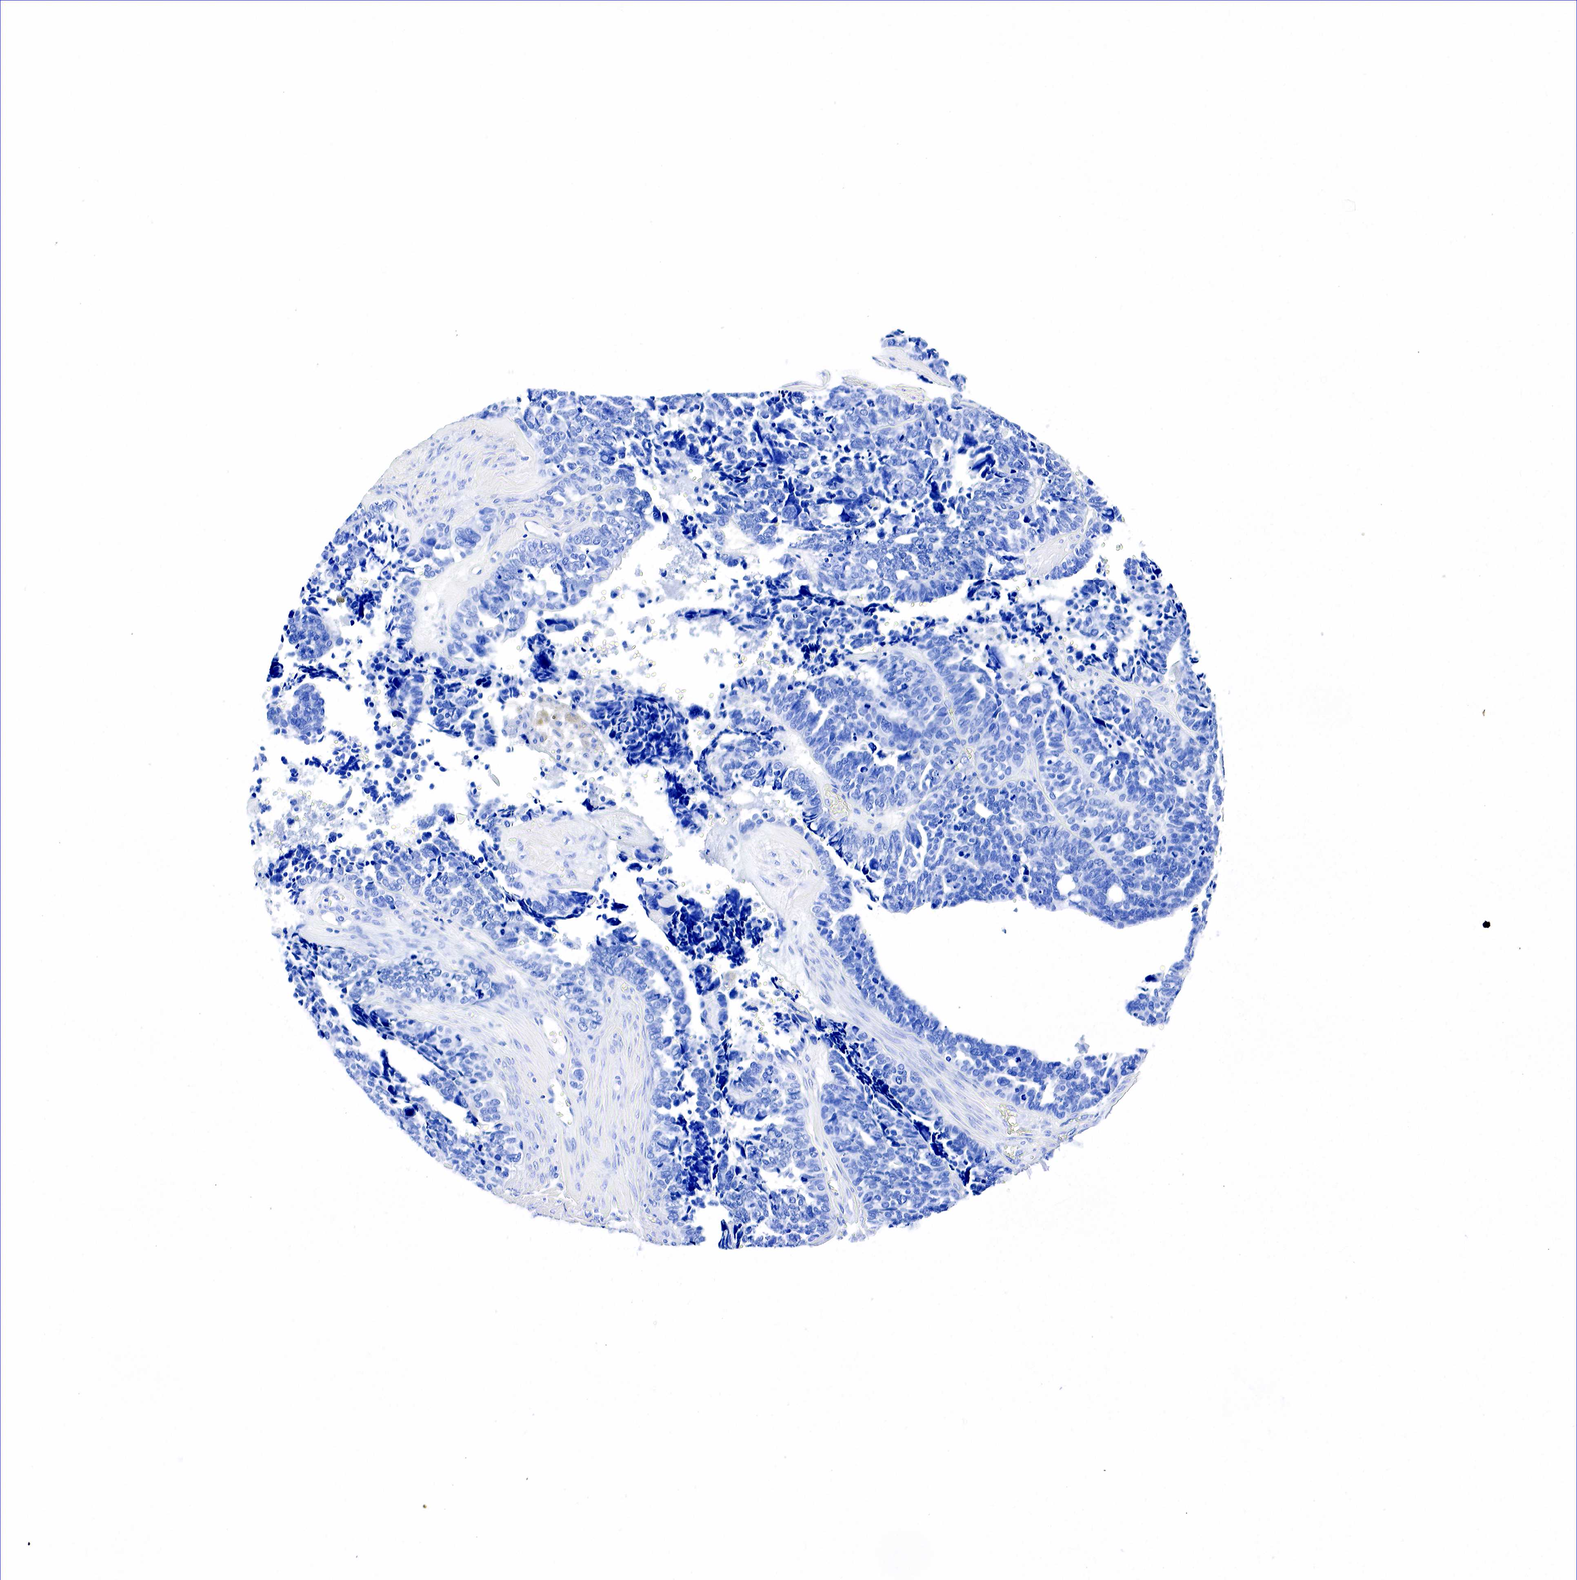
{"staining": {"intensity": "negative", "quantity": "none", "location": "none"}, "tissue": "ovarian cancer", "cell_type": "Tumor cells", "image_type": "cancer", "snomed": [{"axis": "morphology", "description": "Cystadenocarcinoma, serous, NOS"}, {"axis": "topography", "description": "Ovary"}], "caption": "The image exhibits no staining of tumor cells in ovarian cancer.", "gene": "ACP3", "patient": {"sex": "female", "age": 77}}